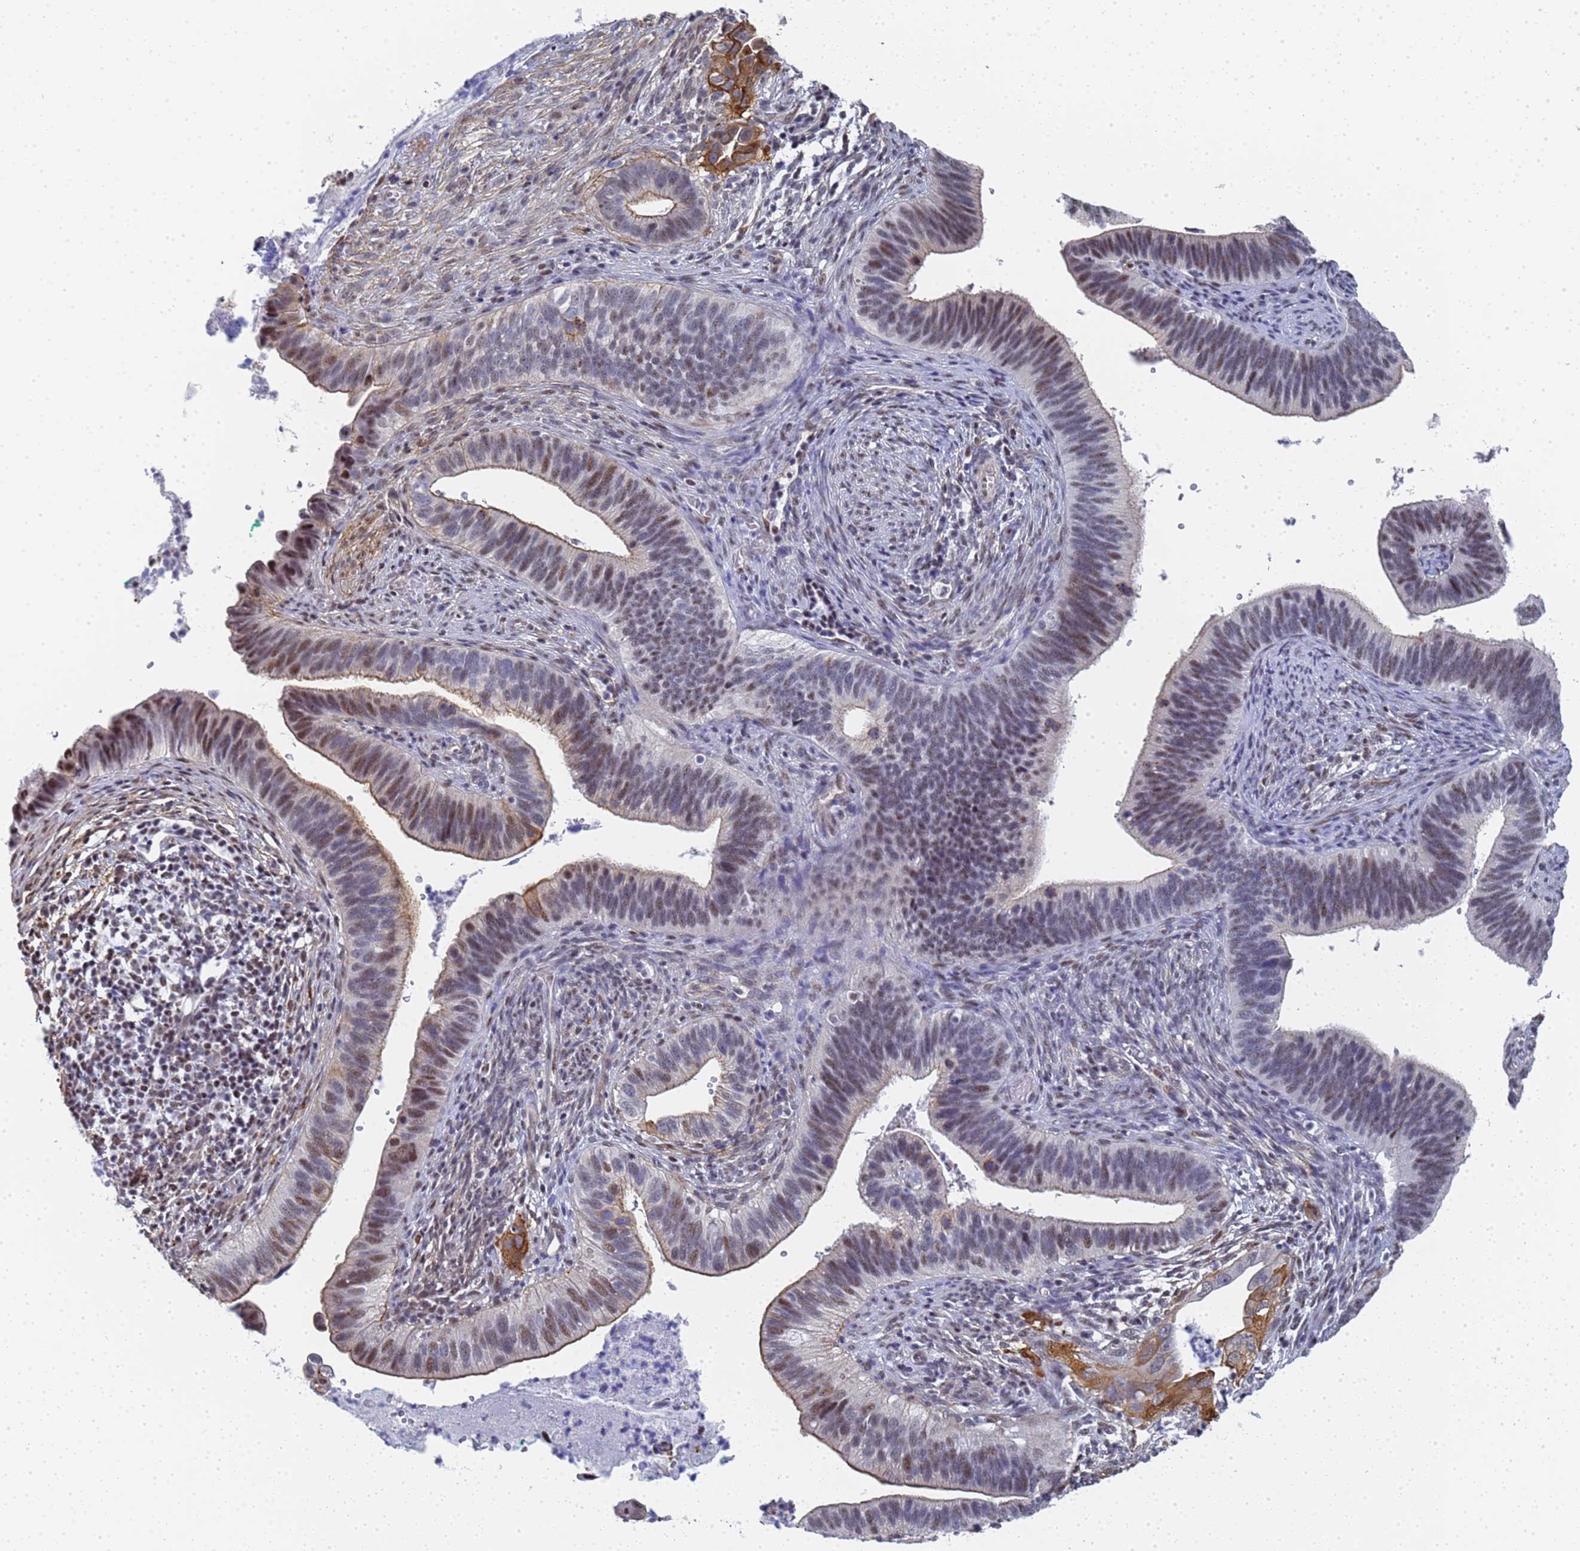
{"staining": {"intensity": "moderate", "quantity": "<25%", "location": "cytoplasmic/membranous,nuclear"}, "tissue": "cervical cancer", "cell_type": "Tumor cells", "image_type": "cancer", "snomed": [{"axis": "morphology", "description": "Adenocarcinoma, NOS"}, {"axis": "topography", "description": "Cervix"}], "caption": "Adenocarcinoma (cervical) tissue reveals moderate cytoplasmic/membranous and nuclear positivity in about <25% of tumor cells, visualized by immunohistochemistry. (DAB IHC with brightfield microscopy, high magnification).", "gene": "PRRT4", "patient": {"sex": "female", "age": 42}}